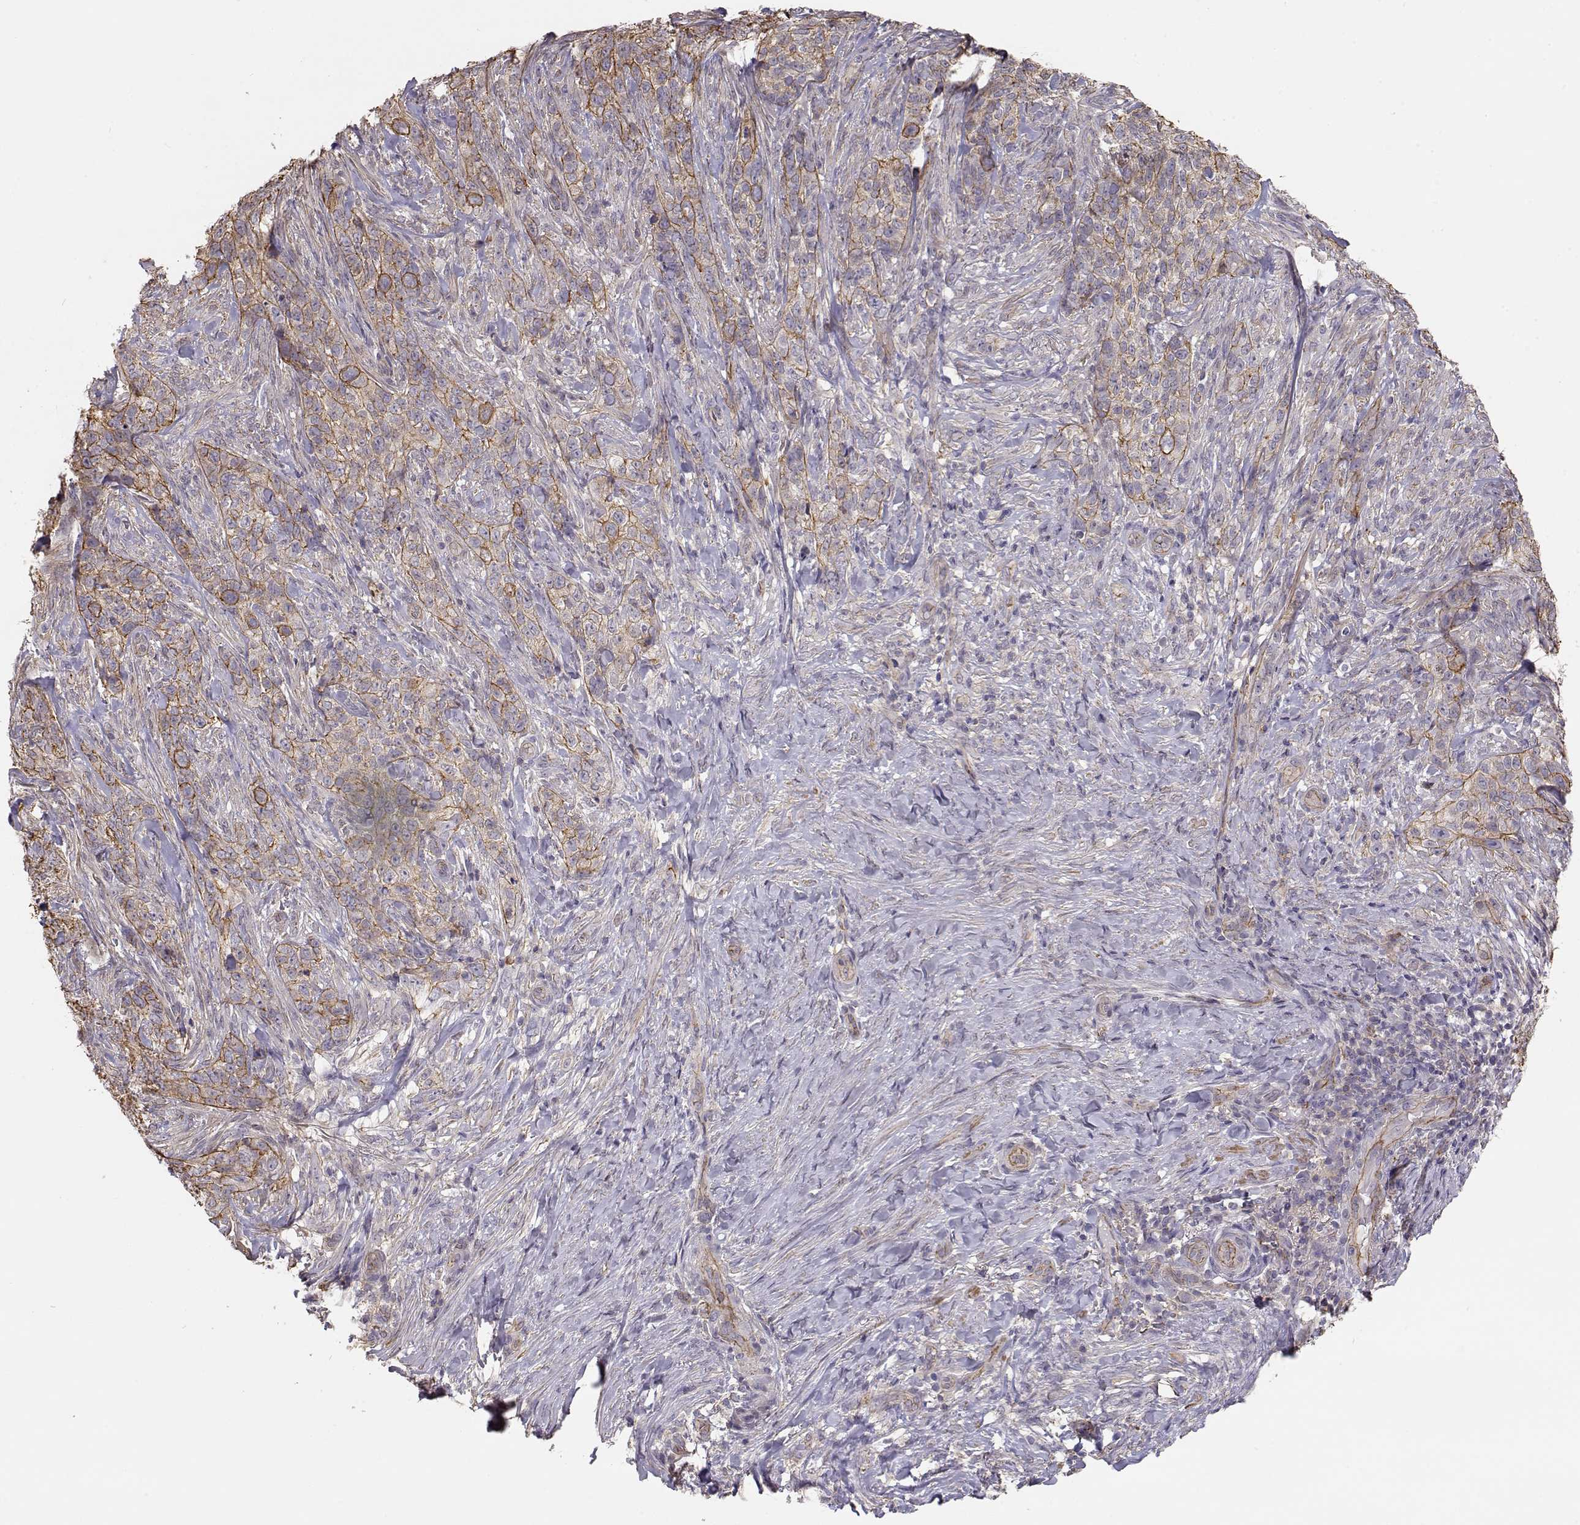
{"staining": {"intensity": "moderate", "quantity": "25%-75%", "location": "cytoplasmic/membranous"}, "tissue": "skin cancer", "cell_type": "Tumor cells", "image_type": "cancer", "snomed": [{"axis": "morphology", "description": "Basal cell carcinoma"}, {"axis": "topography", "description": "Skin"}], "caption": "Immunohistochemical staining of human skin basal cell carcinoma exhibits moderate cytoplasmic/membranous protein staining in about 25%-75% of tumor cells.", "gene": "DAPL1", "patient": {"sex": "female", "age": 69}}